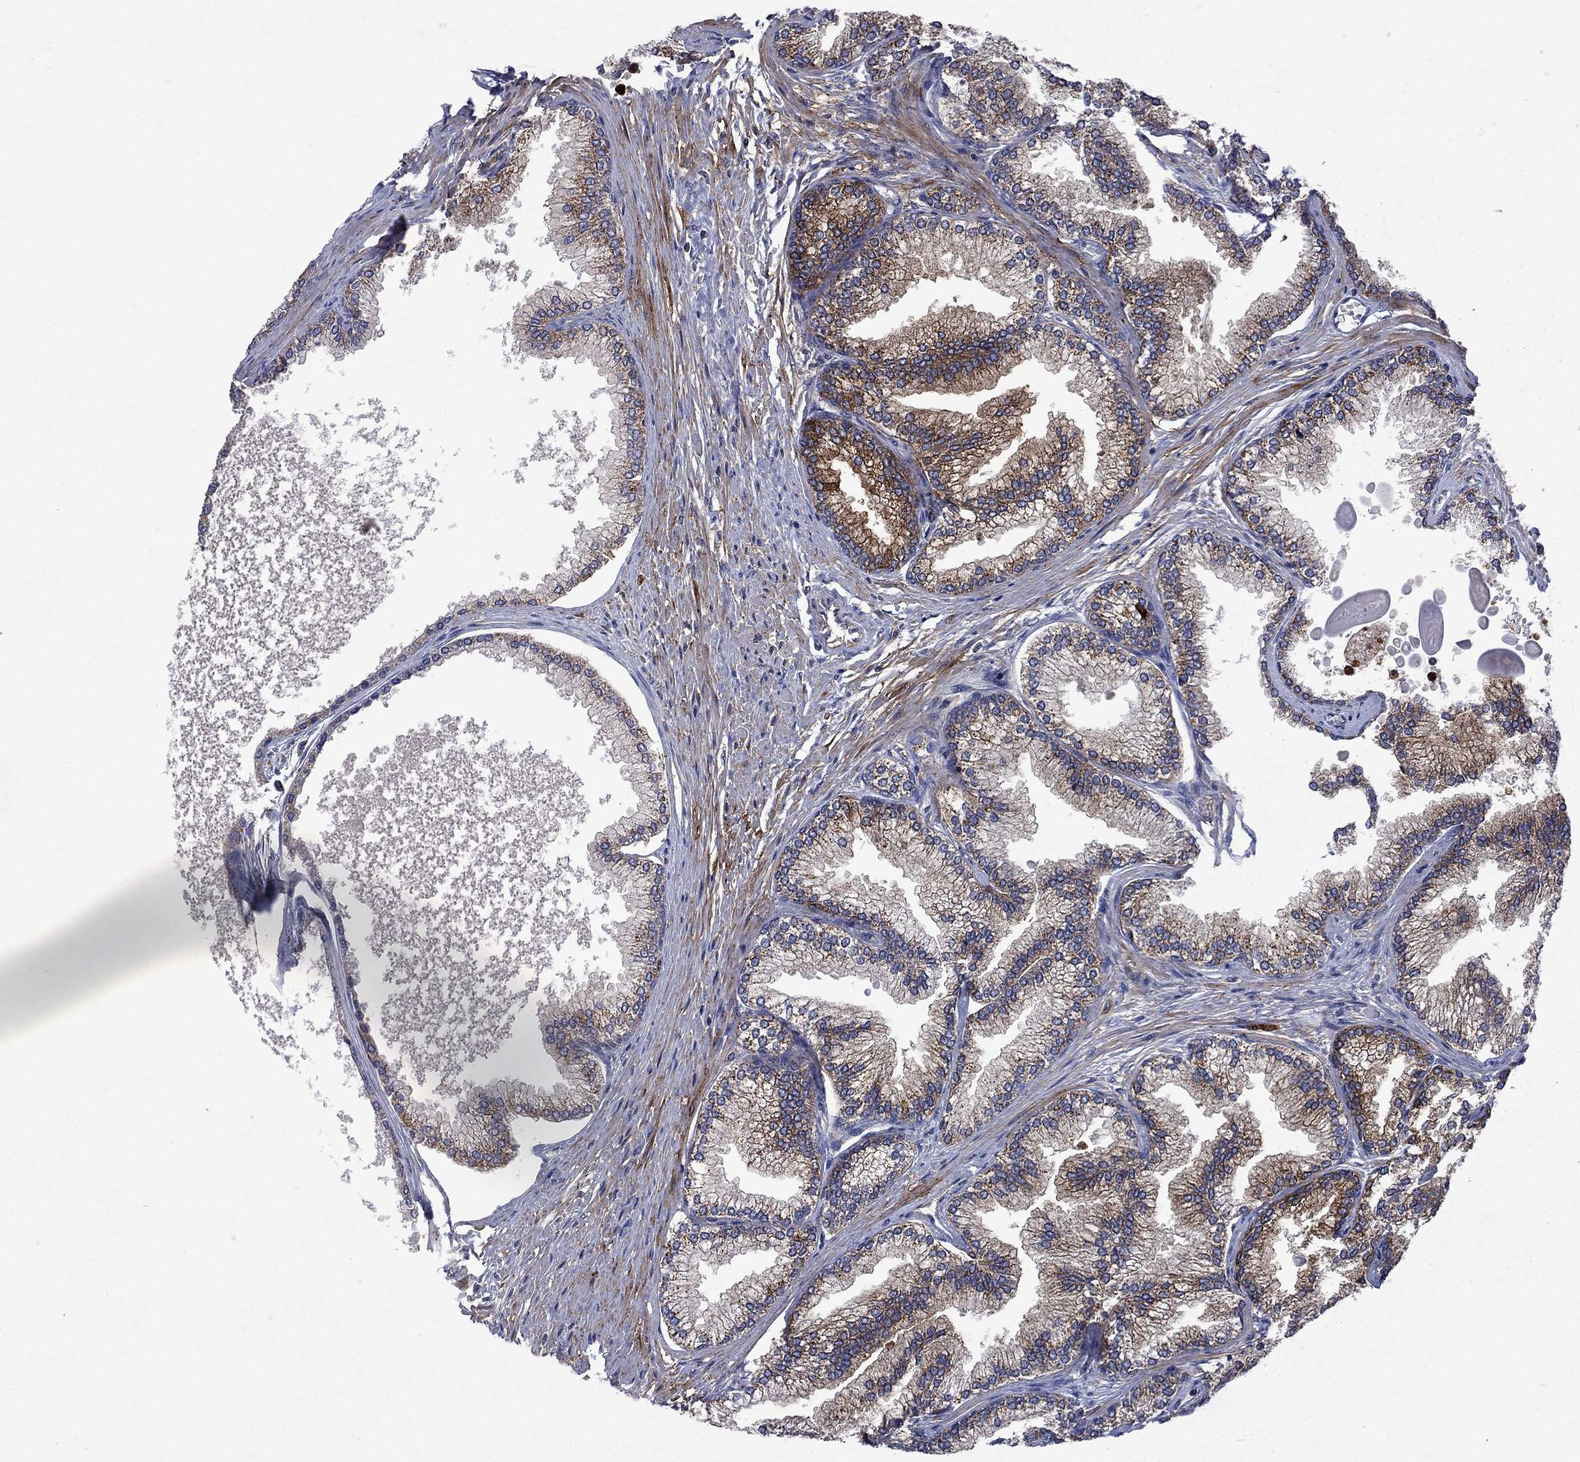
{"staining": {"intensity": "moderate", "quantity": "<25%", "location": "cytoplasmic/membranous"}, "tissue": "prostate", "cell_type": "Glandular cells", "image_type": "normal", "snomed": [{"axis": "morphology", "description": "Normal tissue, NOS"}, {"axis": "topography", "description": "Prostate"}], "caption": "Glandular cells display low levels of moderate cytoplasmic/membranous expression in approximately <25% of cells in unremarkable prostate.", "gene": "TMEM33", "patient": {"sex": "male", "age": 72}}